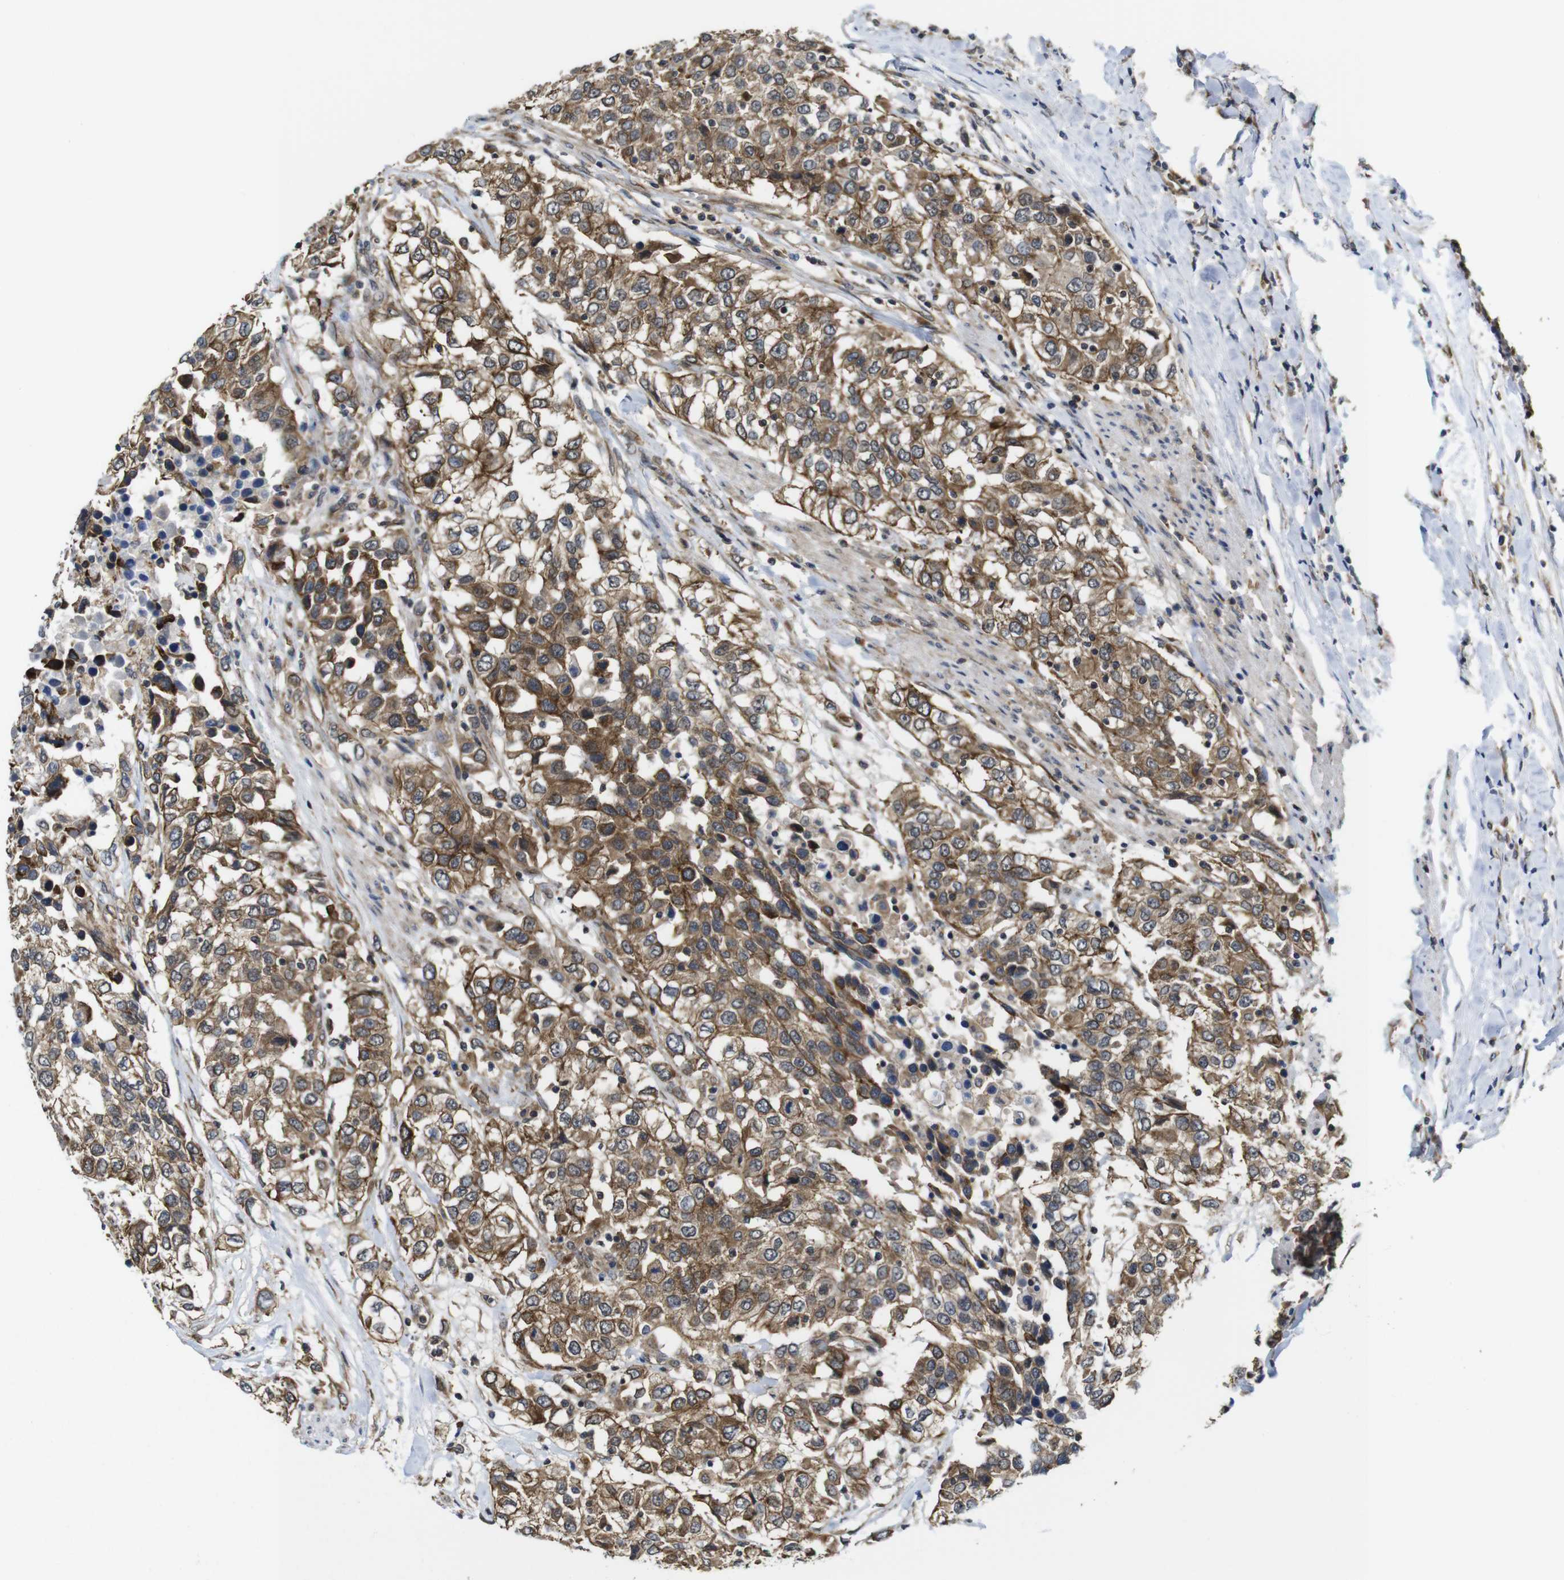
{"staining": {"intensity": "moderate", "quantity": ">75%", "location": "cytoplasmic/membranous"}, "tissue": "urothelial cancer", "cell_type": "Tumor cells", "image_type": "cancer", "snomed": [{"axis": "morphology", "description": "Urothelial carcinoma, High grade"}, {"axis": "topography", "description": "Urinary bladder"}], "caption": "High-power microscopy captured an immunohistochemistry histopathology image of urothelial cancer, revealing moderate cytoplasmic/membranous staining in about >75% of tumor cells.", "gene": "ZDHHC5", "patient": {"sex": "female", "age": 56}}